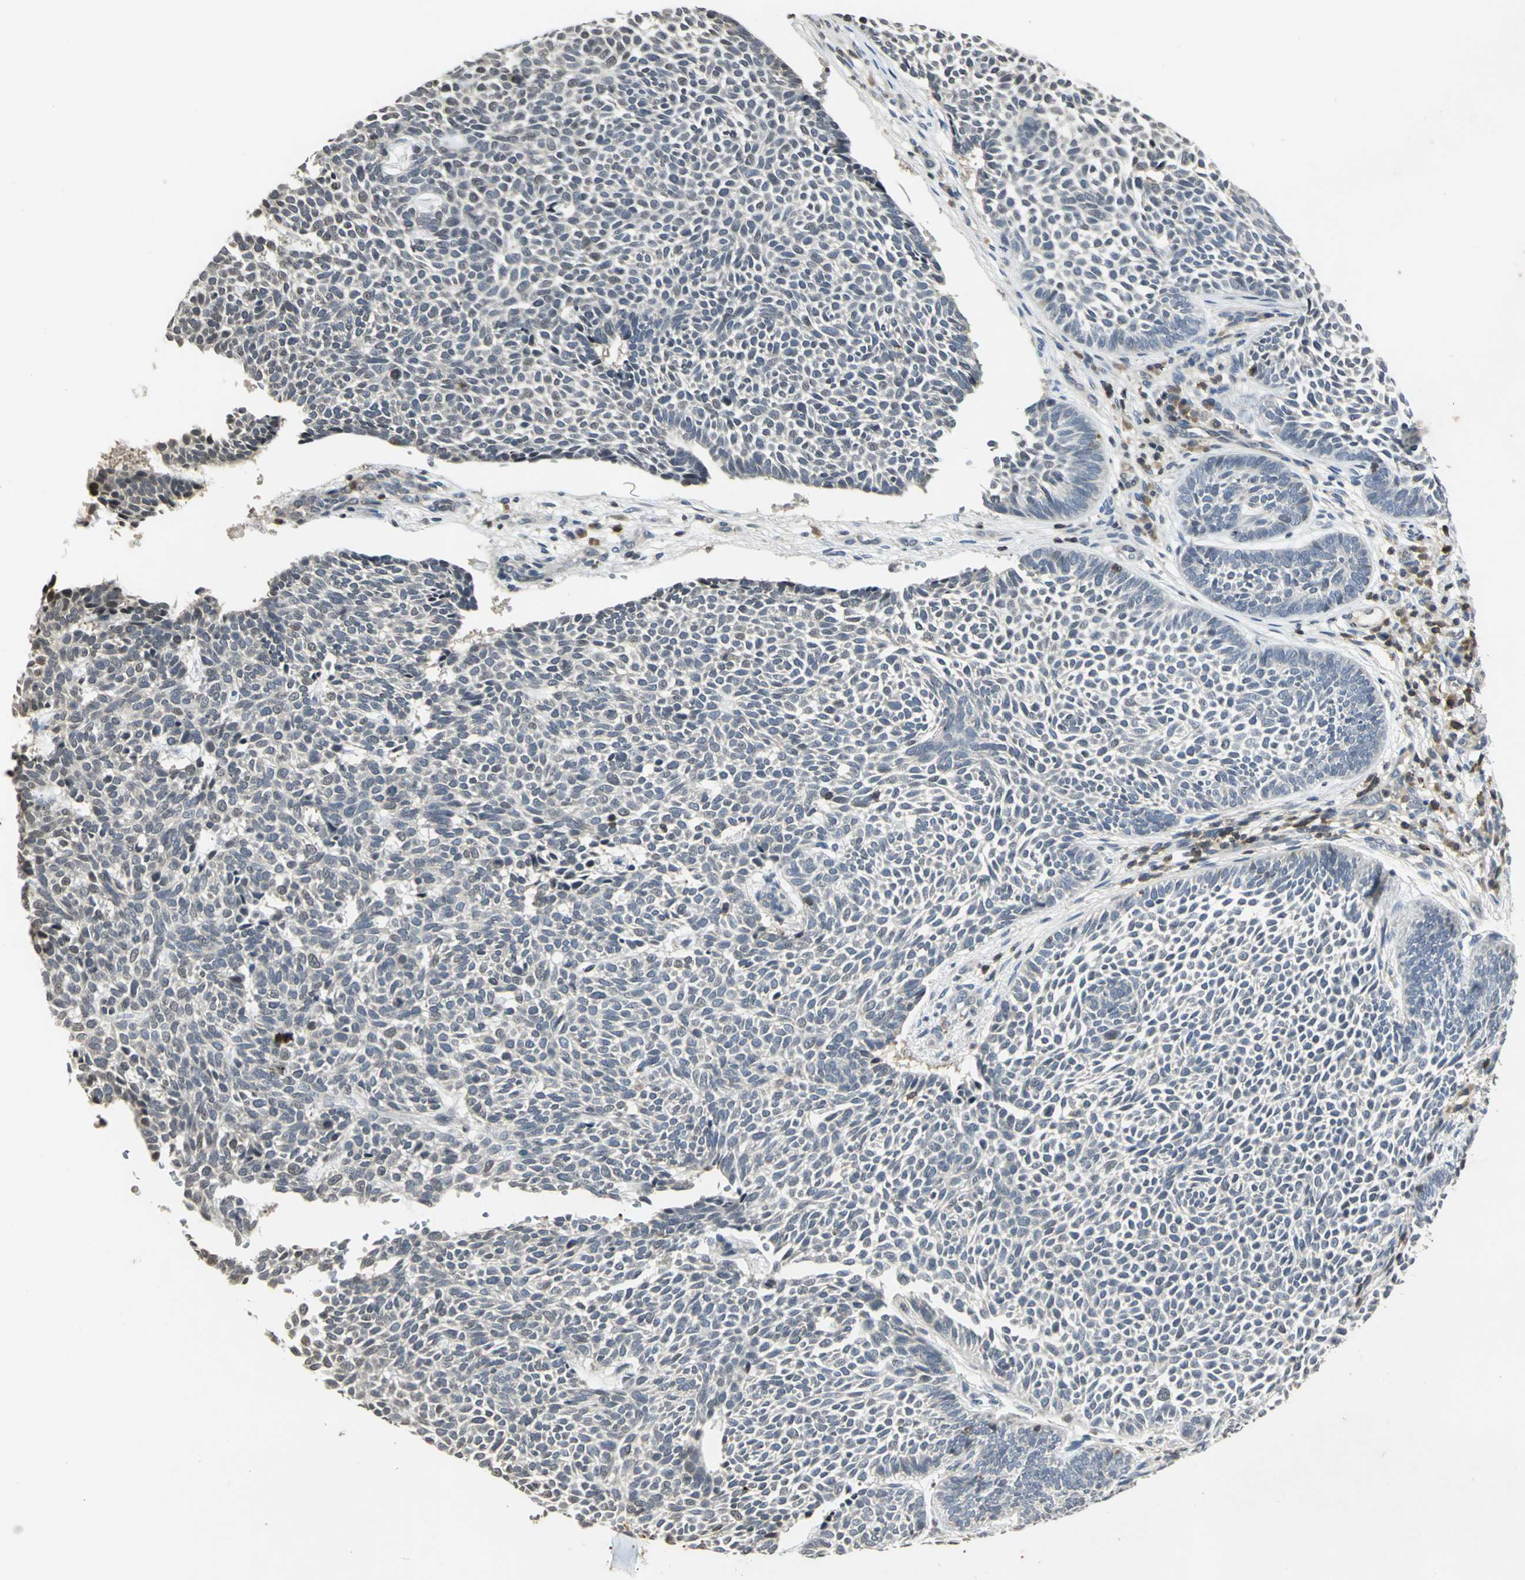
{"staining": {"intensity": "negative", "quantity": "none", "location": "none"}, "tissue": "skin cancer", "cell_type": "Tumor cells", "image_type": "cancer", "snomed": [{"axis": "morphology", "description": "Normal tissue, NOS"}, {"axis": "morphology", "description": "Basal cell carcinoma"}, {"axis": "topography", "description": "Skin"}], "caption": "Tumor cells show no significant protein positivity in skin cancer.", "gene": "IL16", "patient": {"sex": "male", "age": 87}}